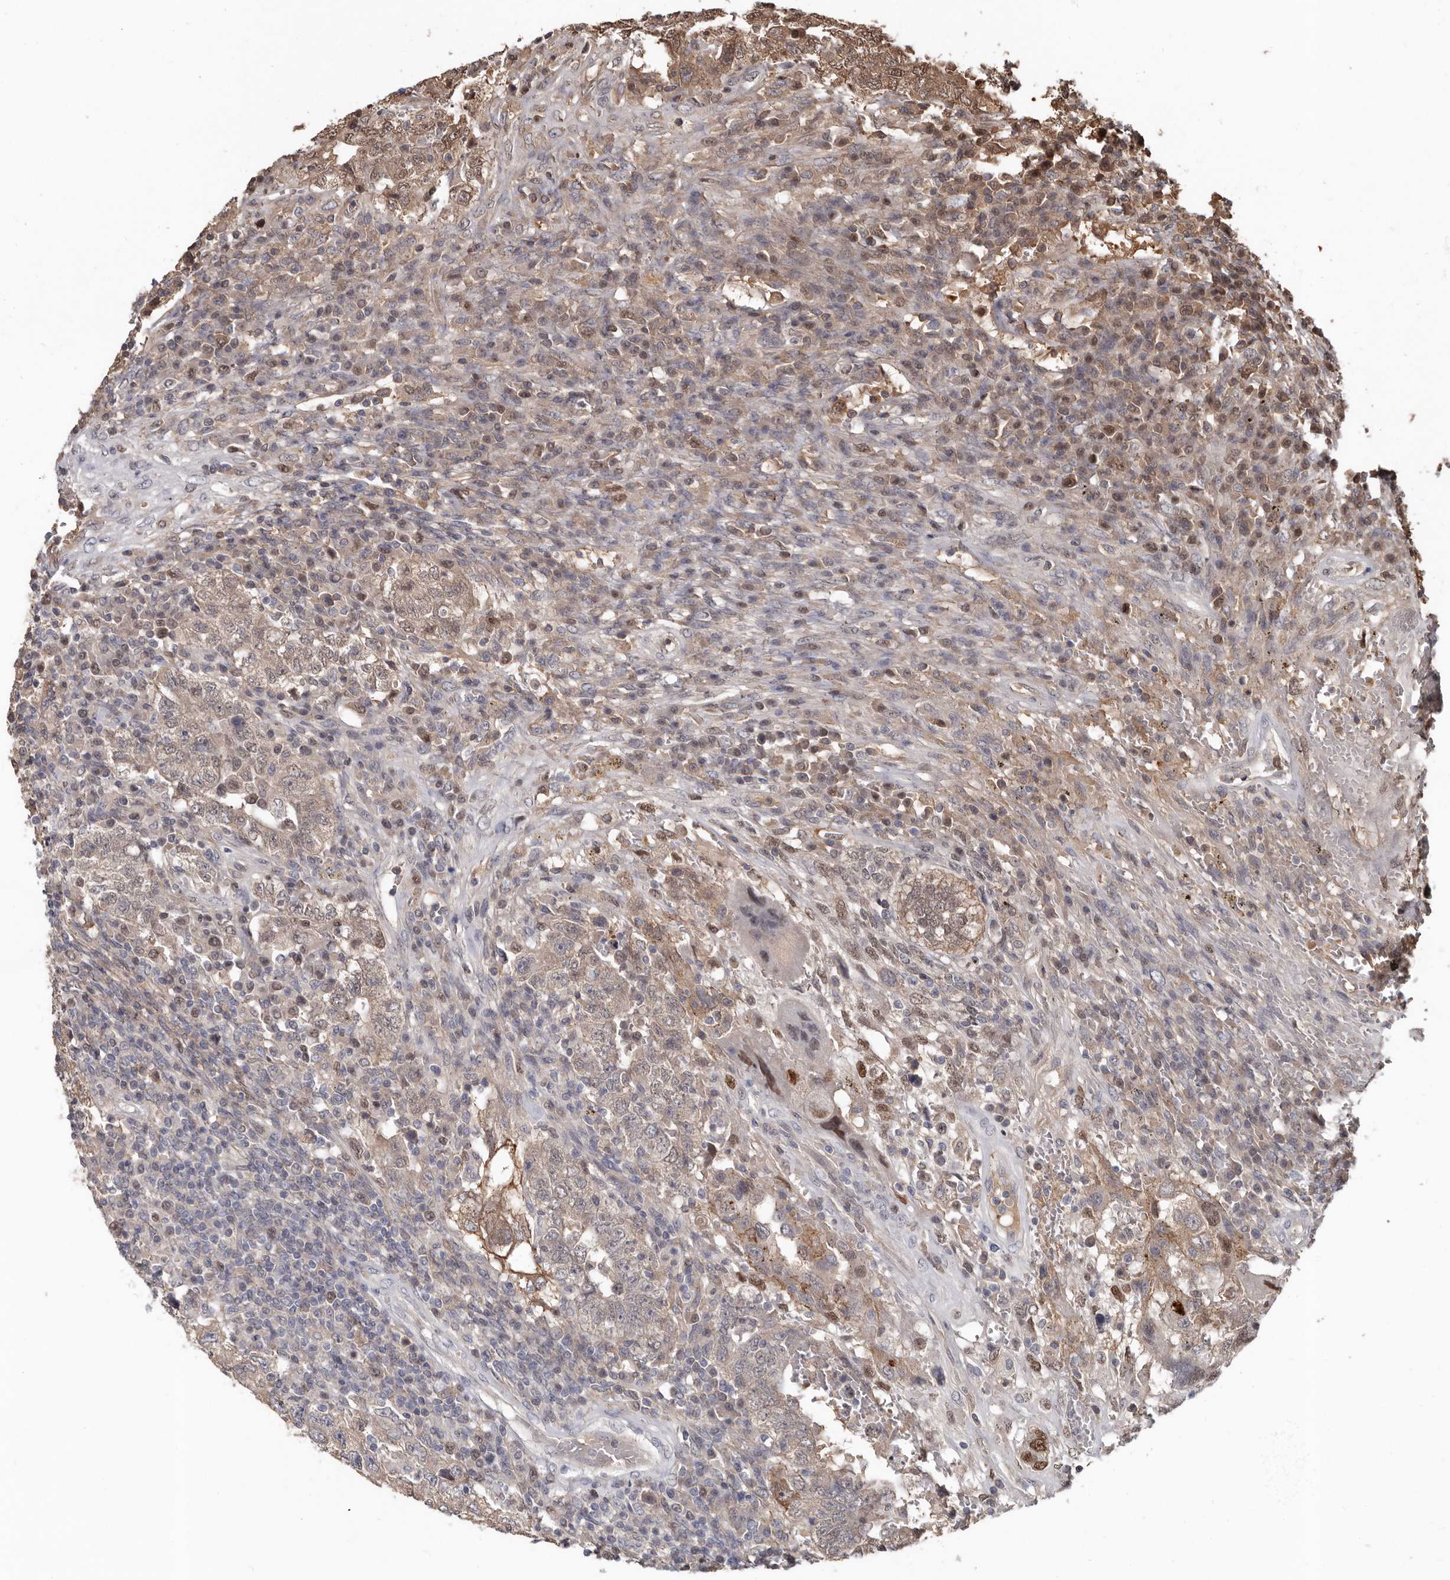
{"staining": {"intensity": "moderate", "quantity": "25%-75%", "location": "cytoplasmic/membranous"}, "tissue": "testis cancer", "cell_type": "Tumor cells", "image_type": "cancer", "snomed": [{"axis": "morphology", "description": "Carcinoma, Embryonal, NOS"}, {"axis": "topography", "description": "Testis"}], "caption": "Embryonal carcinoma (testis) tissue displays moderate cytoplasmic/membranous positivity in approximately 25%-75% of tumor cells Immunohistochemistry (ihc) stains the protein of interest in brown and the nuclei are stained blue.", "gene": "LRGUK", "patient": {"sex": "male", "age": 26}}